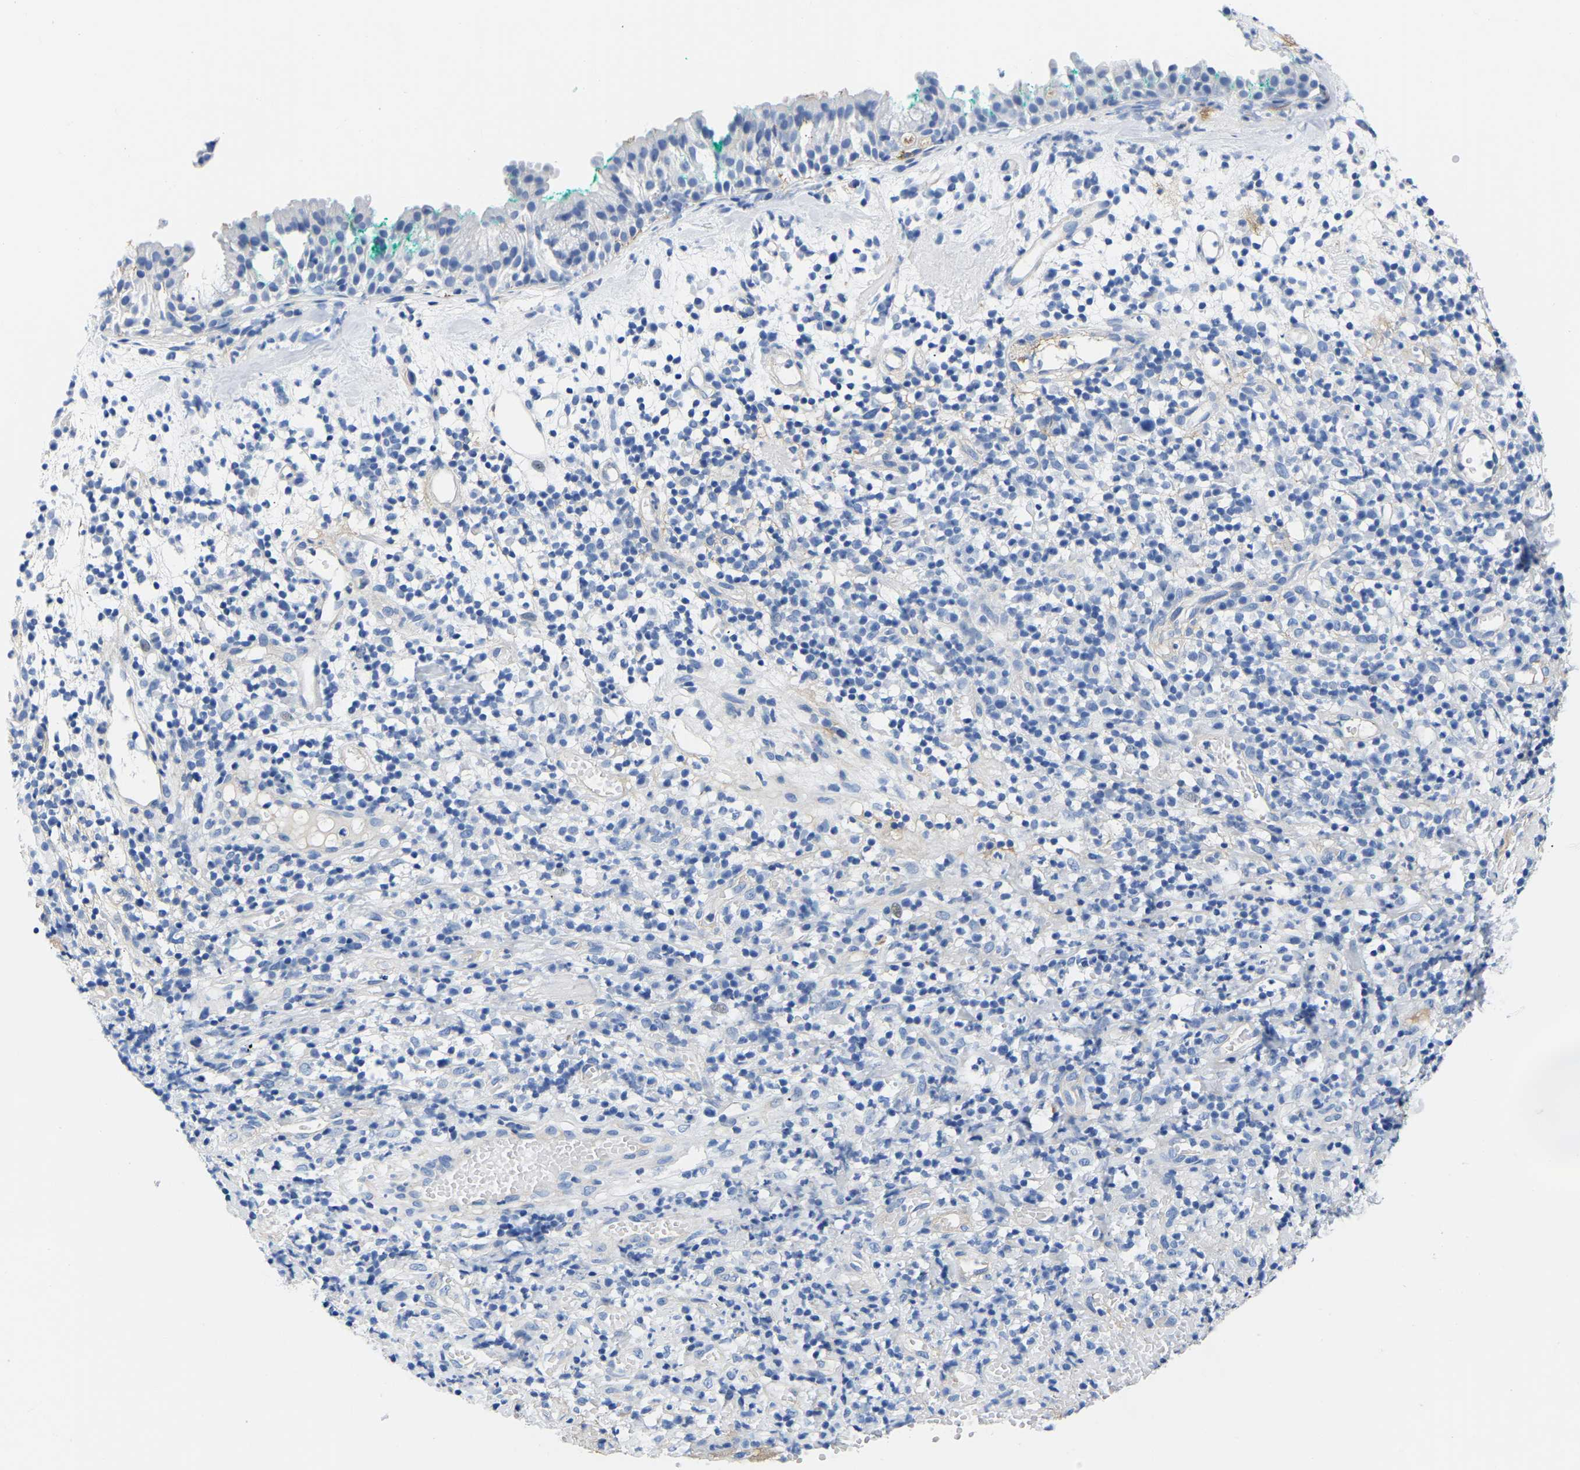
{"staining": {"intensity": "negative", "quantity": "none", "location": "none"}, "tissue": "nasopharynx", "cell_type": "Respiratory epithelial cells", "image_type": "normal", "snomed": [{"axis": "morphology", "description": "Normal tissue, NOS"}, {"axis": "morphology", "description": "Basal cell carcinoma"}, {"axis": "topography", "description": "Cartilage tissue"}, {"axis": "topography", "description": "Nasopharynx"}, {"axis": "topography", "description": "Oral tissue"}], "caption": "Respiratory epithelial cells are negative for protein expression in normal human nasopharynx. (DAB IHC, high magnification).", "gene": "UPK3A", "patient": {"sex": "female", "age": 77}}